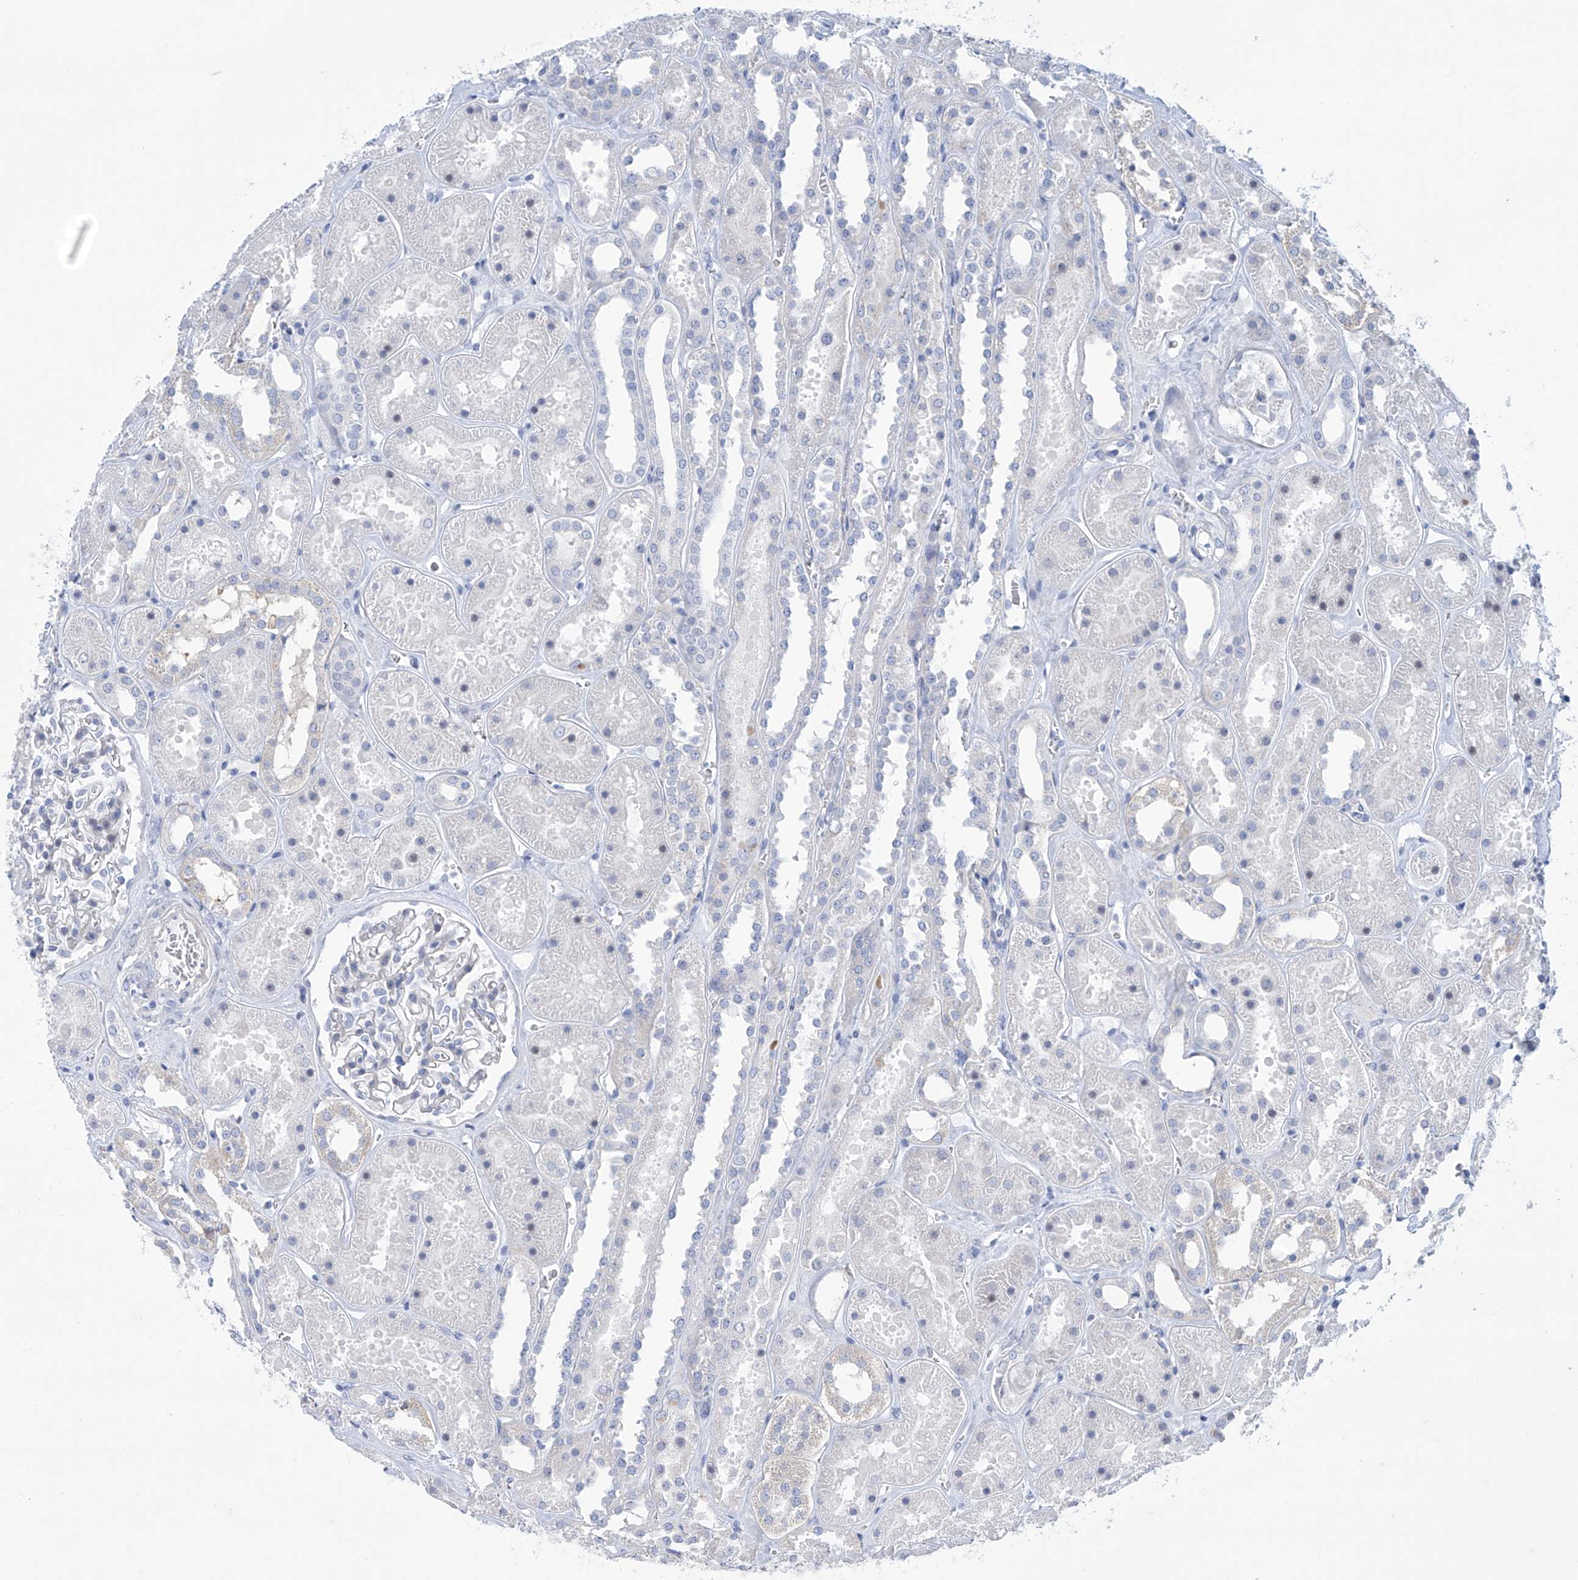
{"staining": {"intensity": "negative", "quantity": "none", "location": "none"}, "tissue": "kidney", "cell_type": "Cells in glomeruli", "image_type": "normal", "snomed": [{"axis": "morphology", "description": "Normal tissue, NOS"}, {"axis": "topography", "description": "Kidney"}], "caption": "Immunohistochemical staining of unremarkable human kidney shows no significant expression in cells in glomeruli.", "gene": "SLC35A5", "patient": {"sex": "female", "age": 41}}